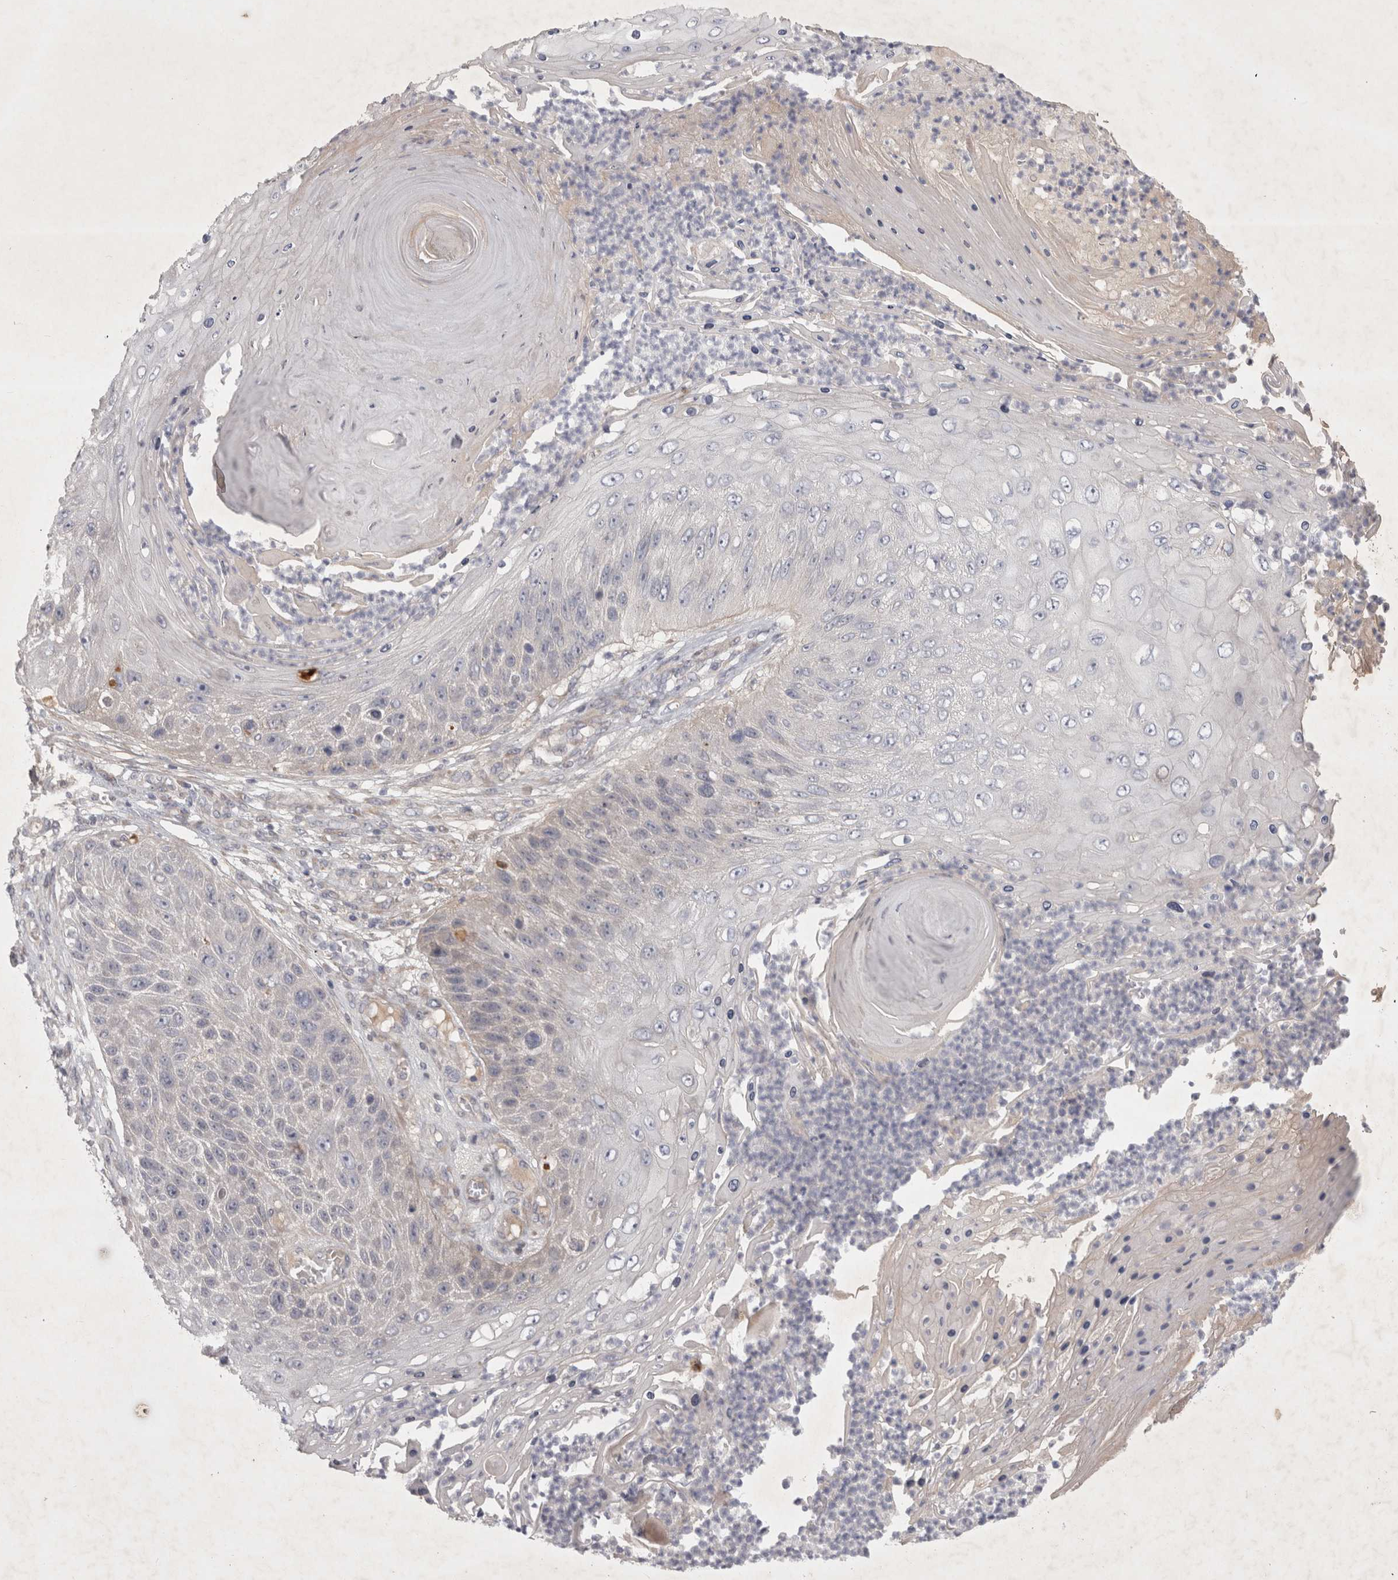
{"staining": {"intensity": "negative", "quantity": "none", "location": "none"}, "tissue": "skin cancer", "cell_type": "Tumor cells", "image_type": "cancer", "snomed": [{"axis": "morphology", "description": "Squamous cell carcinoma, NOS"}, {"axis": "topography", "description": "Skin"}], "caption": "Histopathology image shows no significant protein staining in tumor cells of skin squamous cell carcinoma.", "gene": "BZW2", "patient": {"sex": "female", "age": 88}}